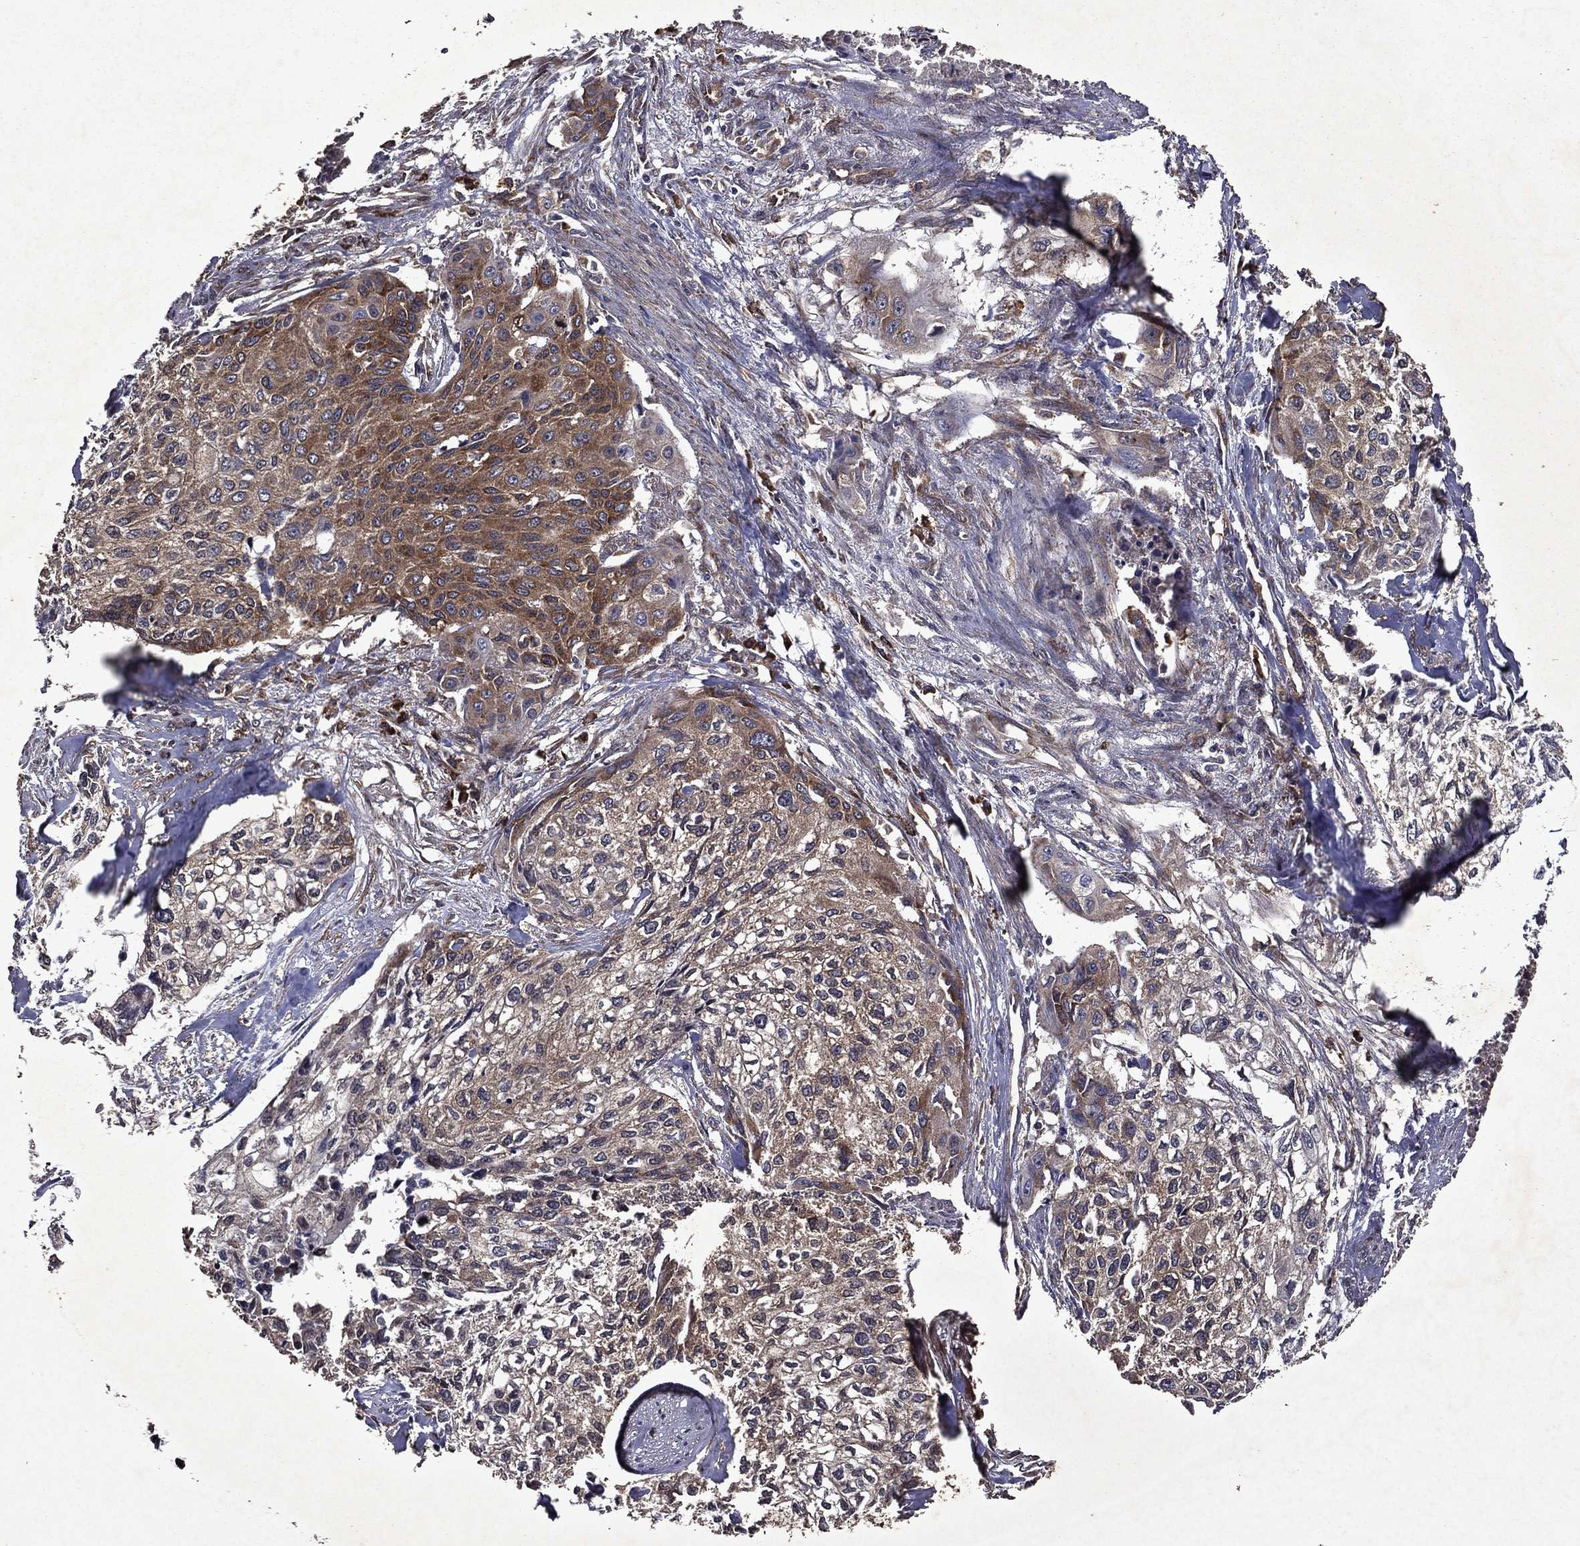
{"staining": {"intensity": "moderate", "quantity": "<25%", "location": "cytoplasmic/membranous"}, "tissue": "cervical cancer", "cell_type": "Tumor cells", "image_type": "cancer", "snomed": [{"axis": "morphology", "description": "Squamous cell carcinoma, NOS"}, {"axis": "topography", "description": "Cervix"}], "caption": "This micrograph demonstrates cervical cancer (squamous cell carcinoma) stained with immunohistochemistry (IHC) to label a protein in brown. The cytoplasmic/membranous of tumor cells show moderate positivity for the protein. Nuclei are counter-stained blue.", "gene": "EIF2B4", "patient": {"sex": "female", "age": 58}}